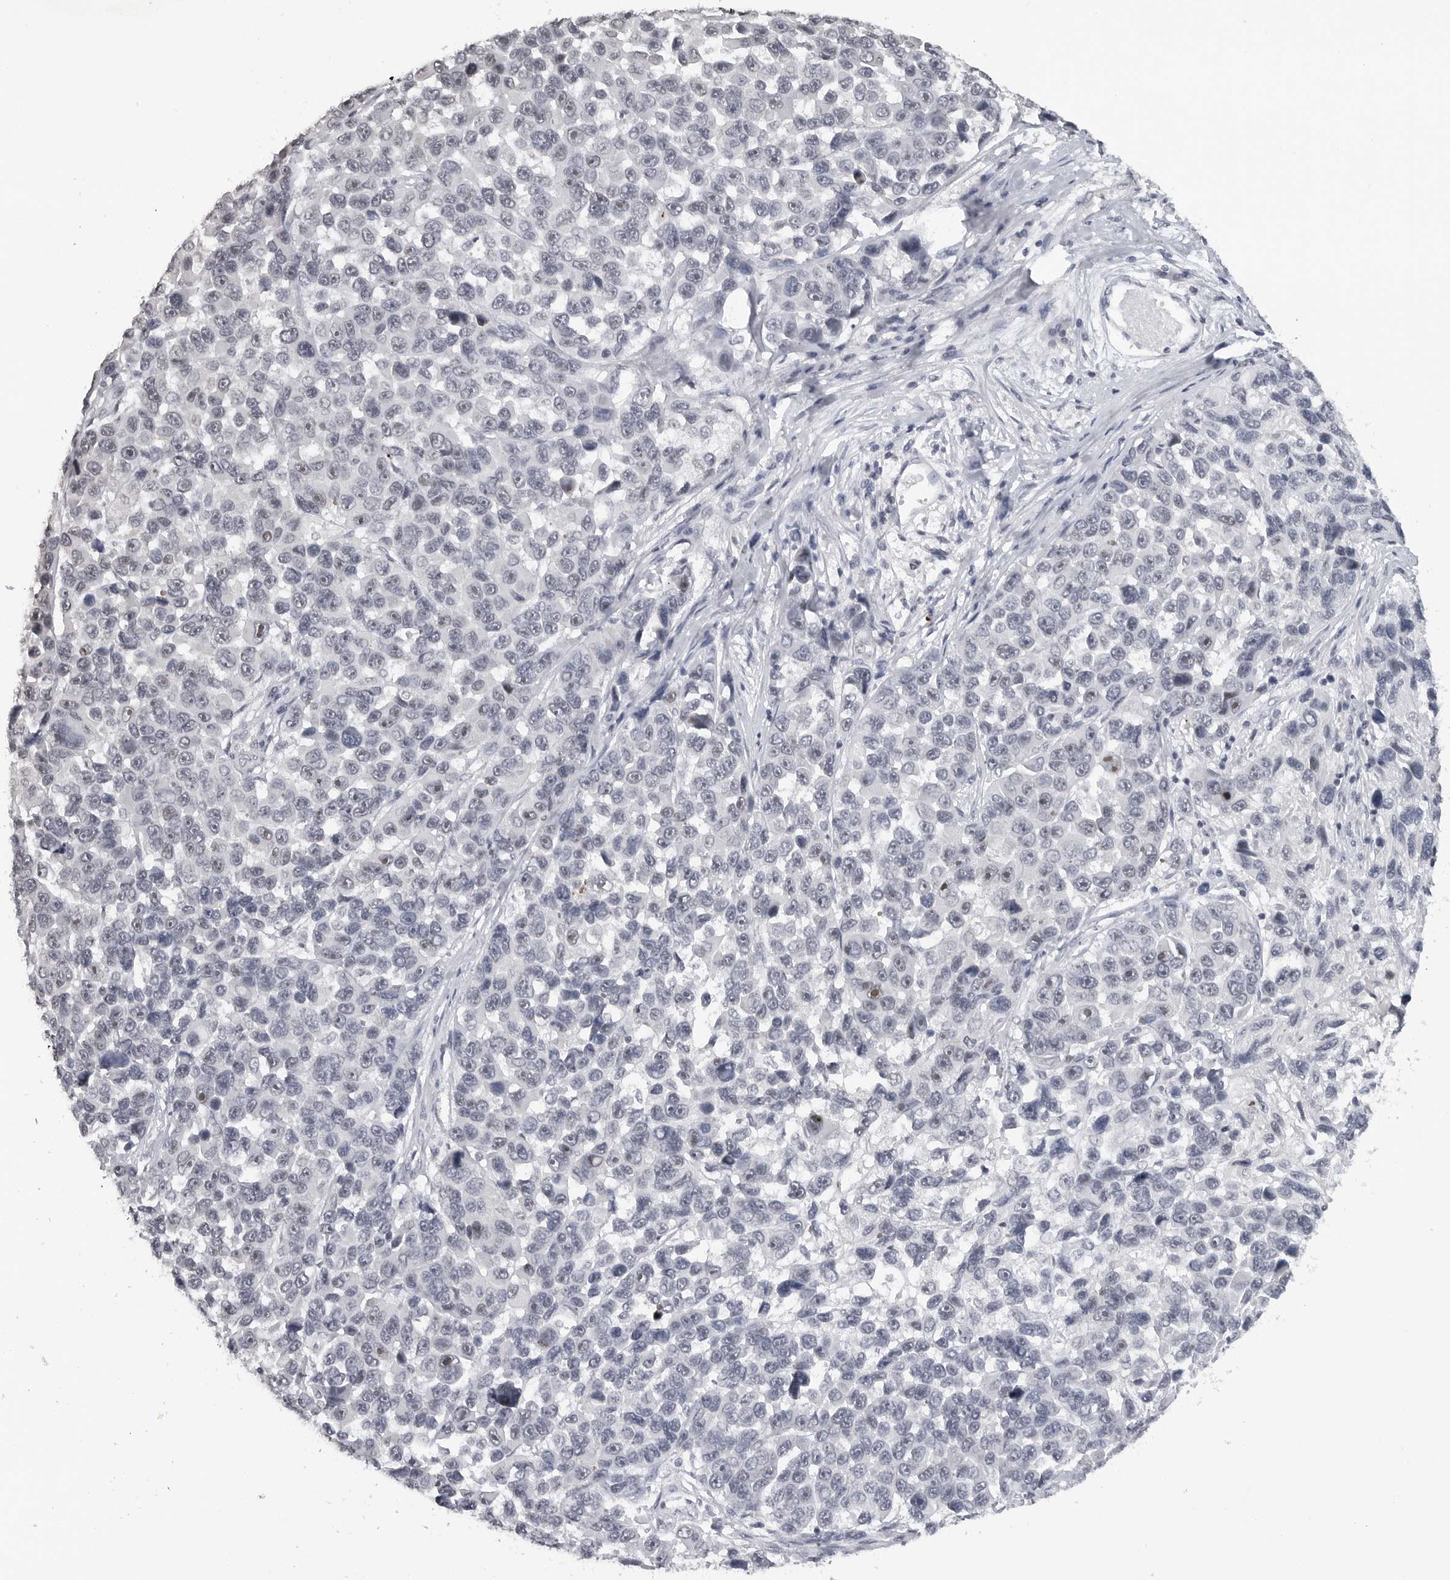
{"staining": {"intensity": "moderate", "quantity": "25%-75%", "location": "nuclear"}, "tissue": "melanoma", "cell_type": "Tumor cells", "image_type": "cancer", "snomed": [{"axis": "morphology", "description": "Malignant melanoma, NOS"}, {"axis": "topography", "description": "Skin"}], "caption": "Melanoma stained with immunohistochemistry exhibits moderate nuclear expression in about 25%-75% of tumor cells.", "gene": "DDX54", "patient": {"sex": "male", "age": 53}}